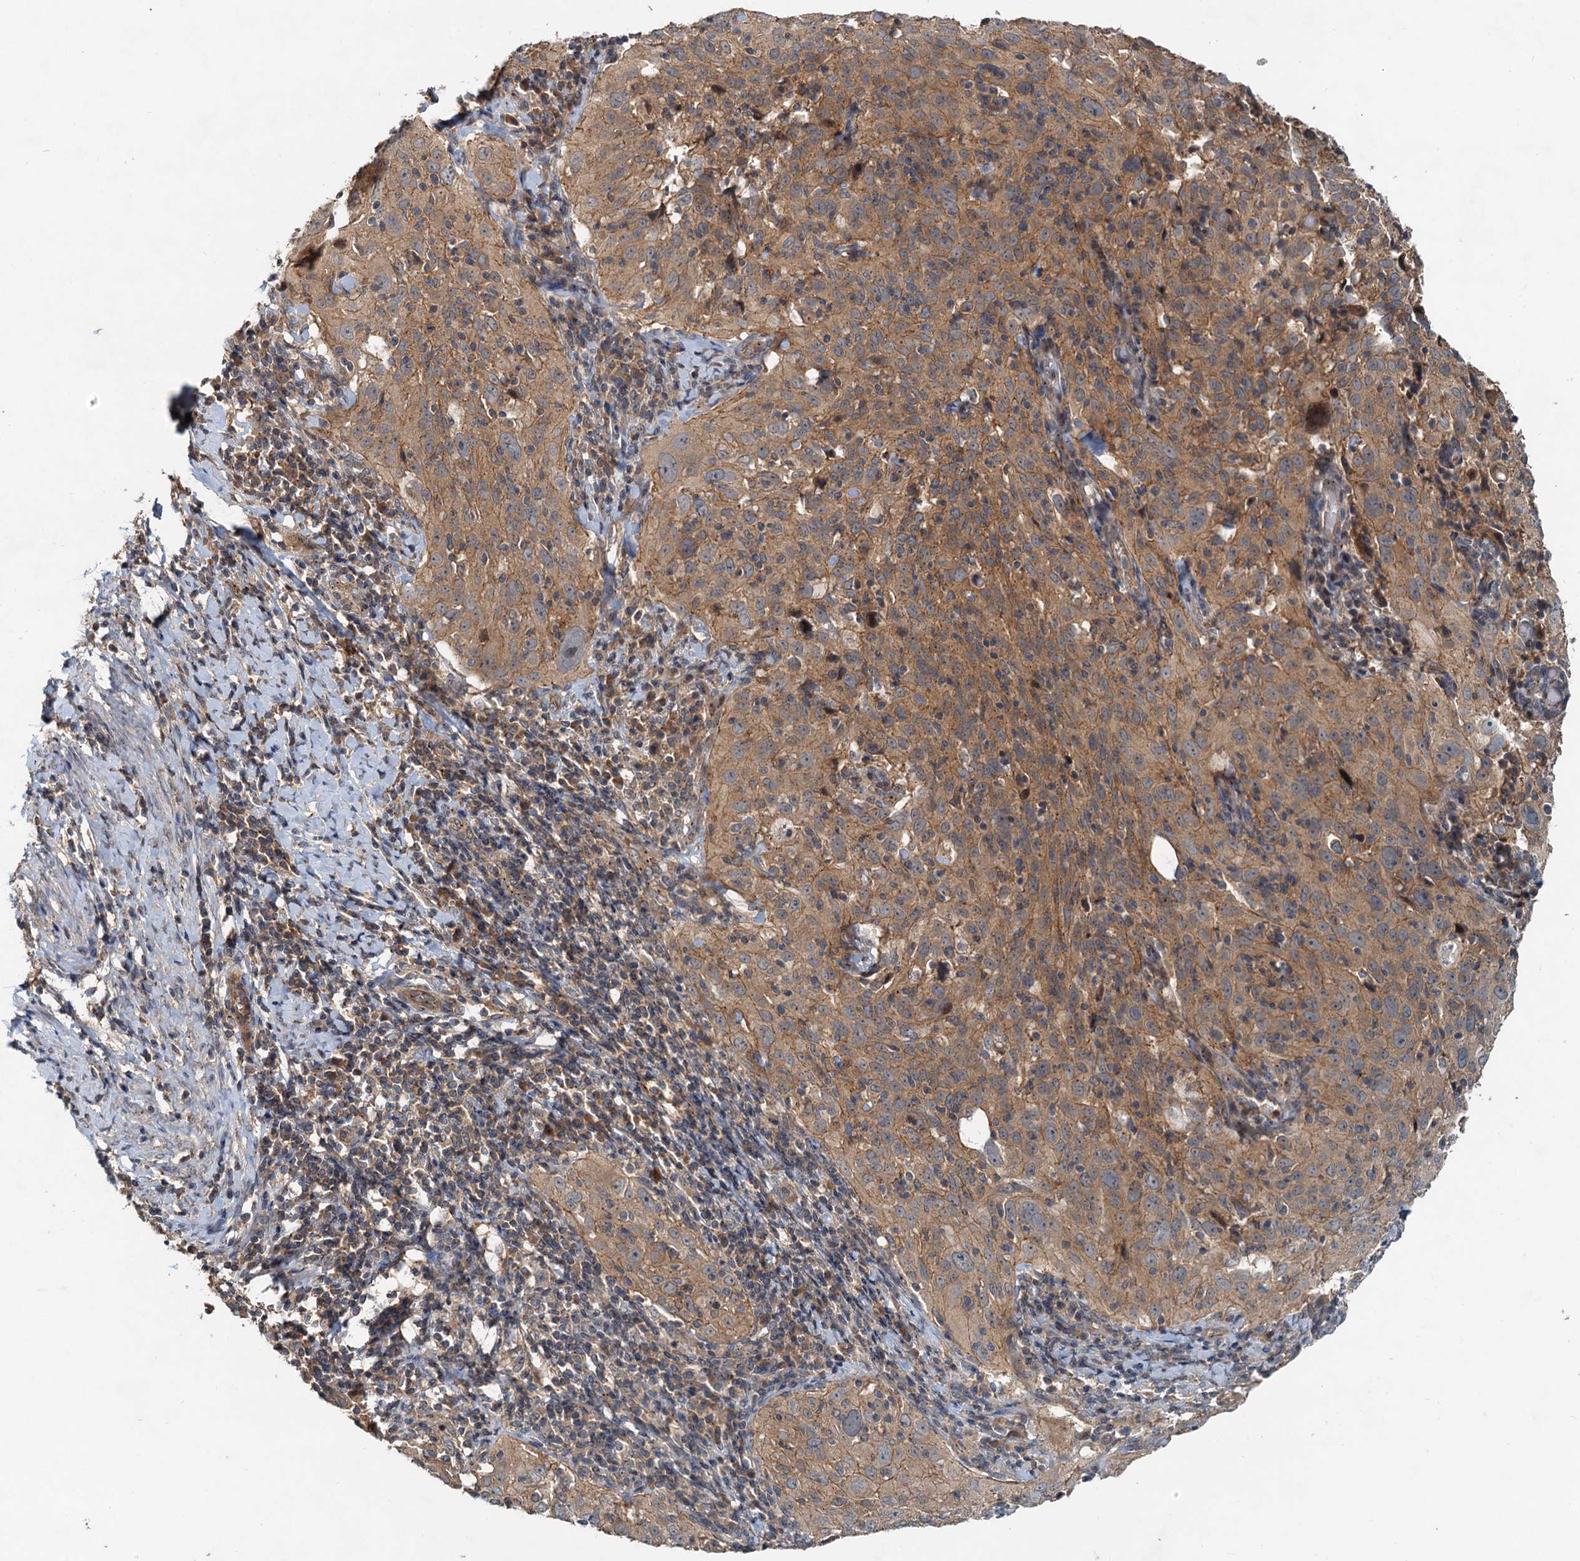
{"staining": {"intensity": "moderate", "quantity": ">75%", "location": "cytoplasmic/membranous"}, "tissue": "cervical cancer", "cell_type": "Tumor cells", "image_type": "cancer", "snomed": [{"axis": "morphology", "description": "Squamous cell carcinoma, NOS"}, {"axis": "topography", "description": "Cervix"}], "caption": "This image displays immunohistochemistry (IHC) staining of human cervical cancer, with medium moderate cytoplasmic/membranous expression in about >75% of tumor cells.", "gene": "CEP68", "patient": {"sex": "female", "age": 31}}